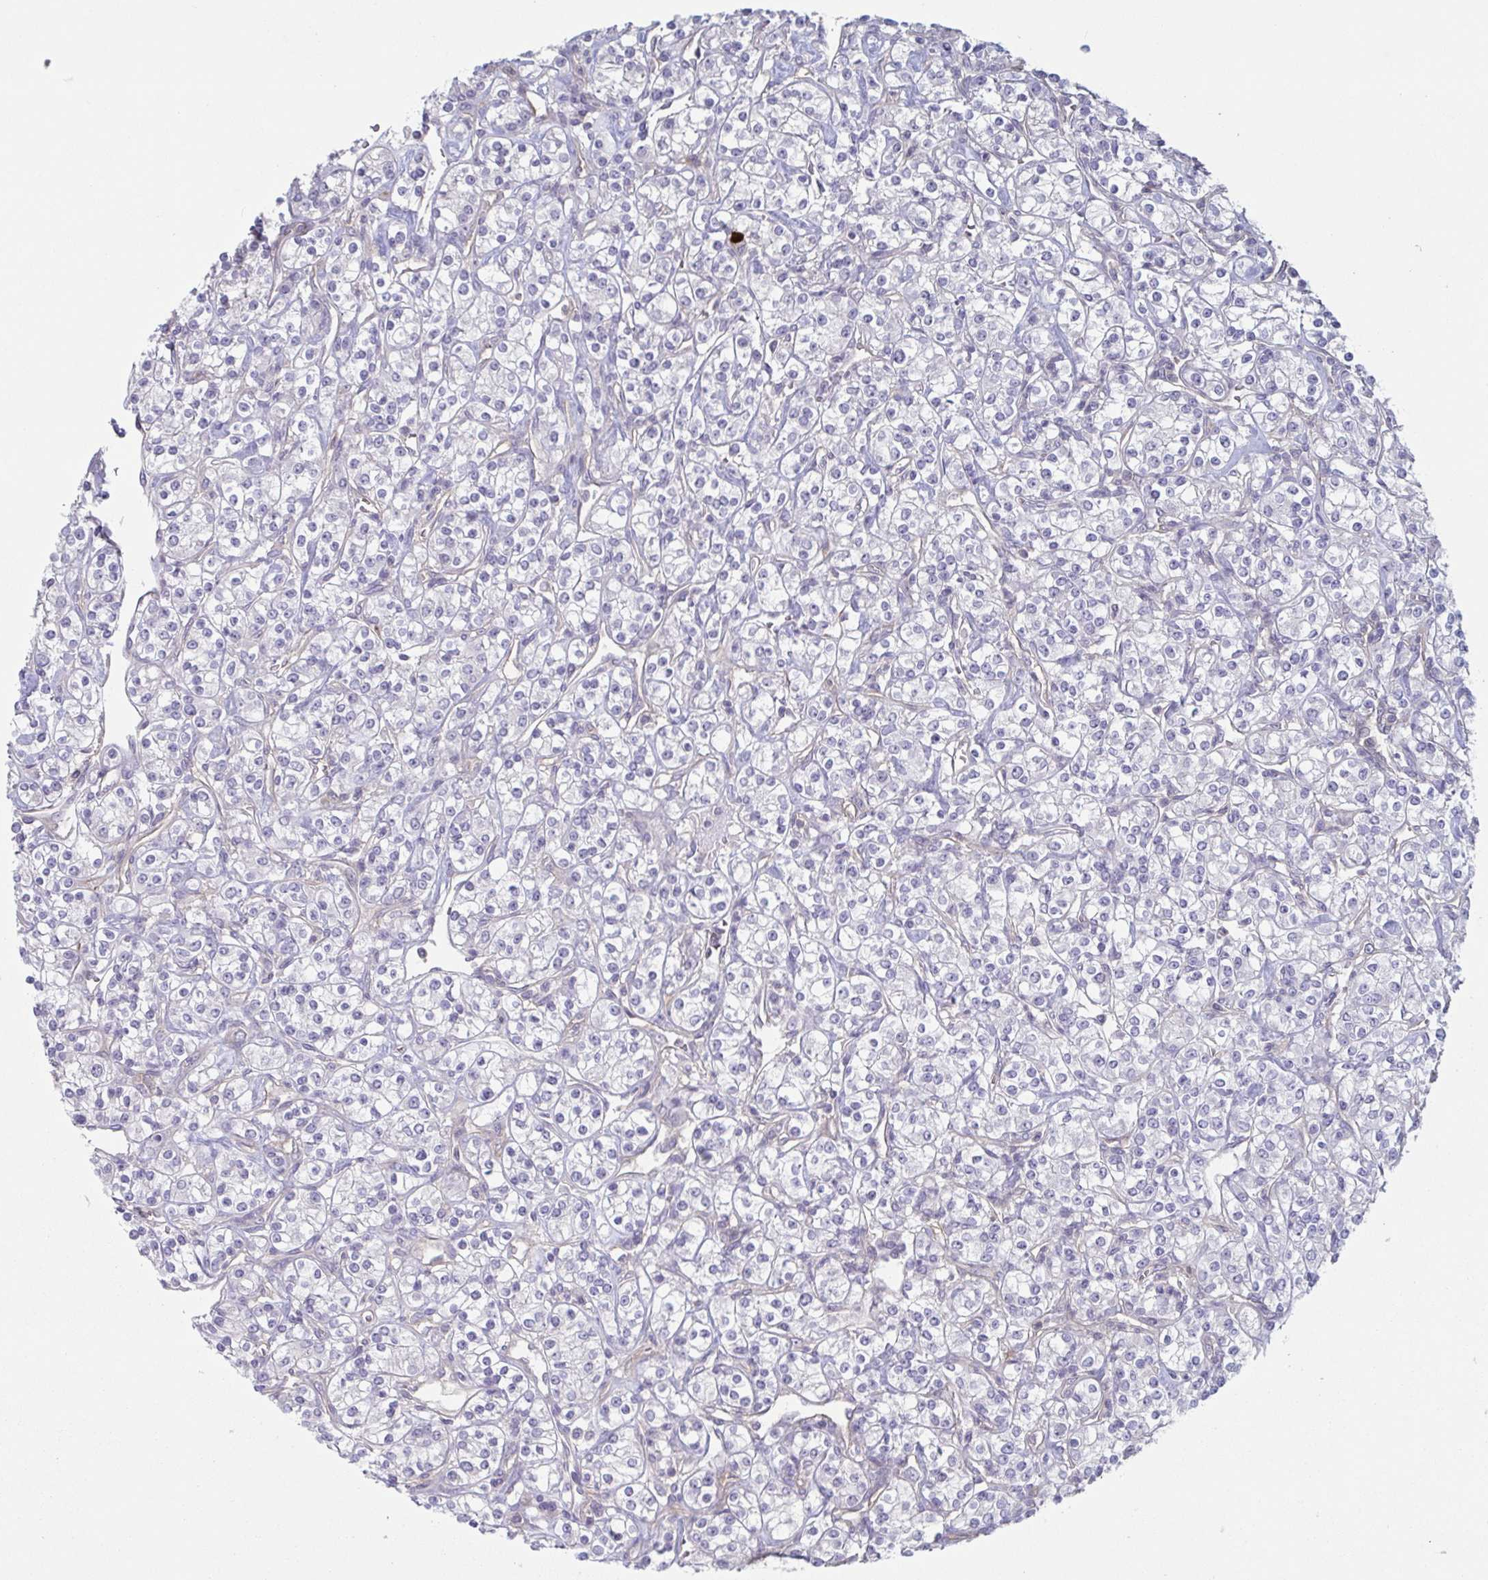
{"staining": {"intensity": "negative", "quantity": "none", "location": "none"}, "tissue": "renal cancer", "cell_type": "Tumor cells", "image_type": "cancer", "snomed": [{"axis": "morphology", "description": "Adenocarcinoma, NOS"}, {"axis": "topography", "description": "Kidney"}], "caption": "IHC of renal cancer exhibits no staining in tumor cells.", "gene": "STK26", "patient": {"sex": "male", "age": 77}}